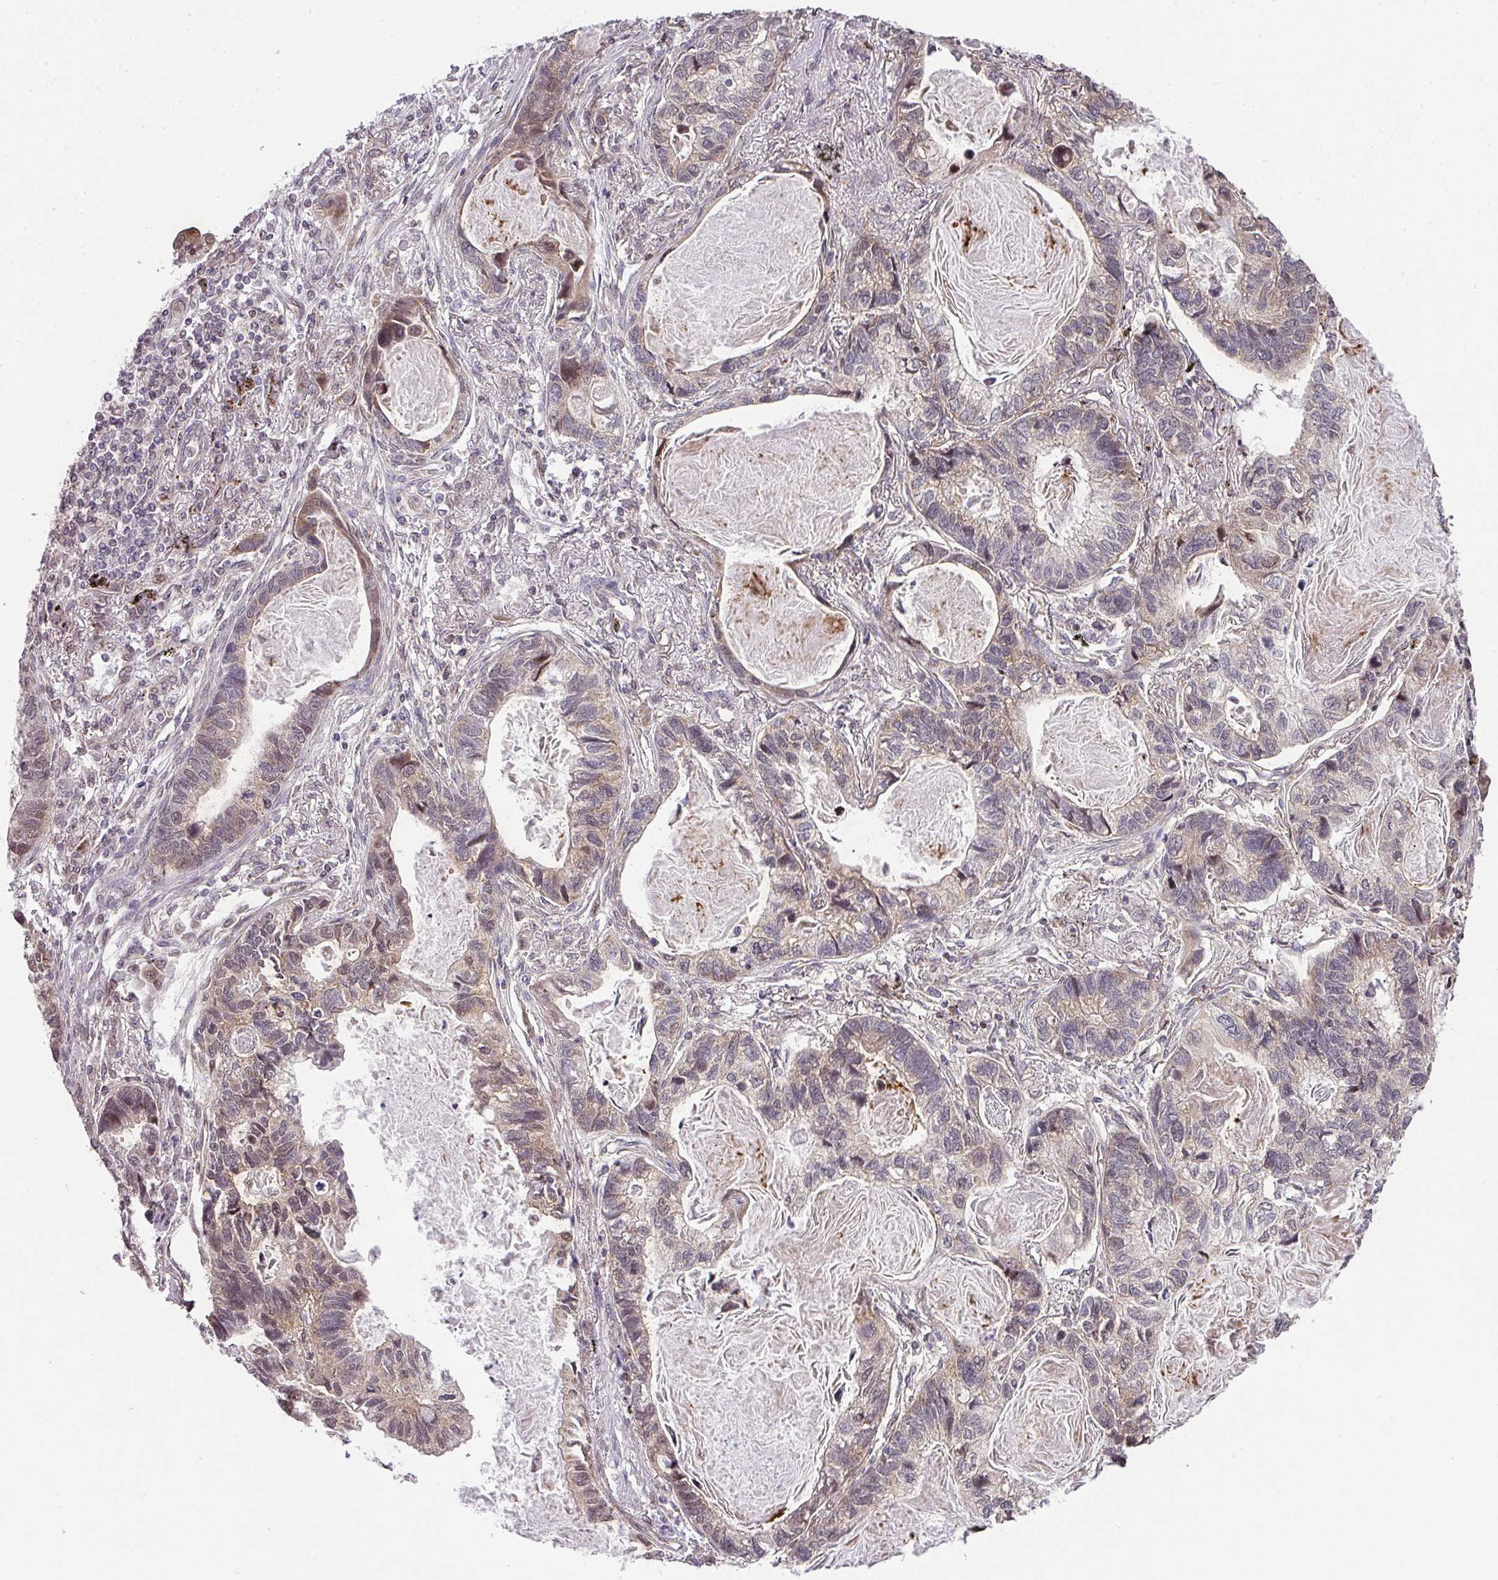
{"staining": {"intensity": "moderate", "quantity": "25%-75%", "location": "cytoplasmic/membranous,nuclear"}, "tissue": "lung cancer", "cell_type": "Tumor cells", "image_type": "cancer", "snomed": [{"axis": "morphology", "description": "Adenocarcinoma, NOS"}, {"axis": "topography", "description": "Lung"}], "caption": "A medium amount of moderate cytoplasmic/membranous and nuclear positivity is present in approximately 25%-75% of tumor cells in lung adenocarcinoma tissue.", "gene": "PLK1", "patient": {"sex": "male", "age": 67}}